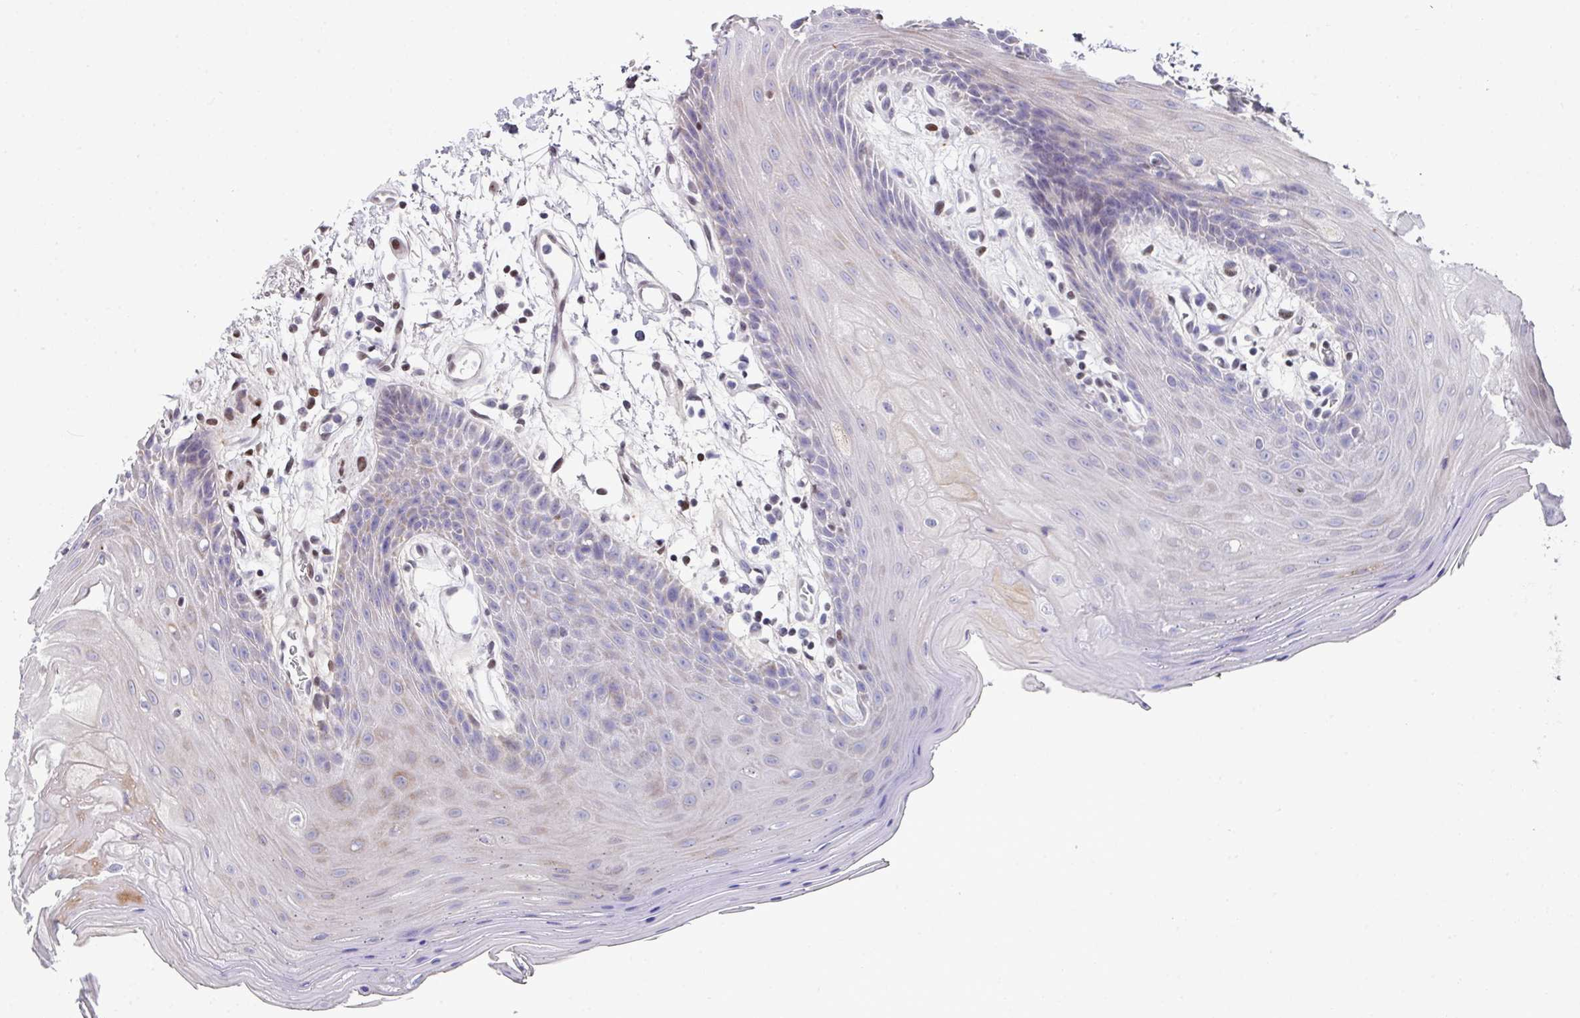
{"staining": {"intensity": "weak", "quantity": "<25%", "location": "cytoplasmic/membranous"}, "tissue": "oral mucosa", "cell_type": "Squamous epithelial cells", "image_type": "normal", "snomed": [{"axis": "morphology", "description": "Normal tissue, NOS"}, {"axis": "topography", "description": "Oral tissue"}, {"axis": "topography", "description": "Tounge, NOS"}], "caption": "This micrograph is of benign oral mucosa stained with immunohistochemistry (IHC) to label a protein in brown with the nuclei are counter-stained blue. There is no staining in squamous epithelial cells.", "gene": "CBX7", "patient": {"sex": "female", "age": 59}}